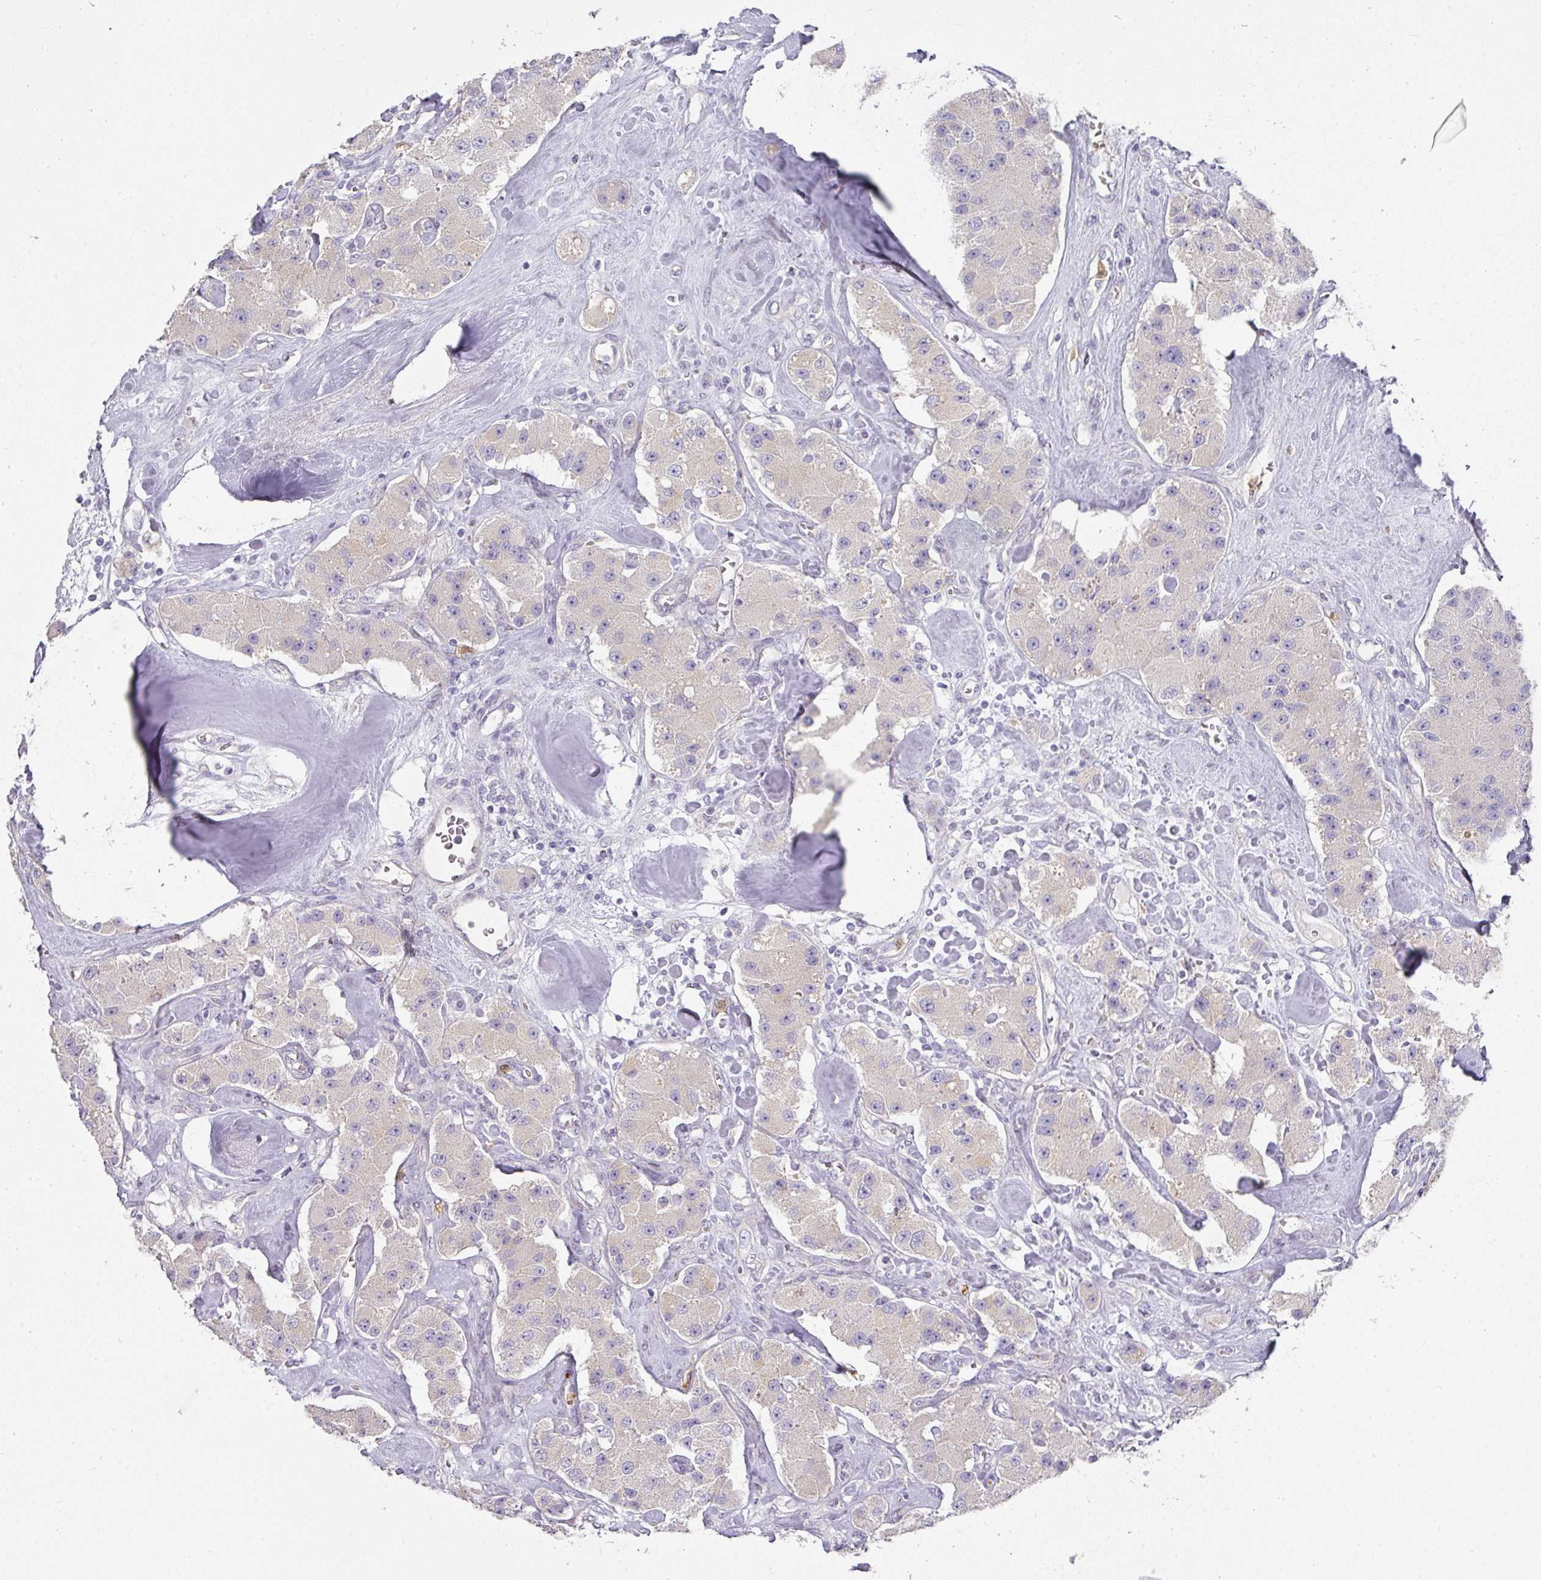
{"staining": {"intensity": "negative", "quantity": "none", "location": "none"}, "tissue": "carcinoid", "cell_type": "Tumor cells", "image_type": "cancer", "snomed": [{"axis": "morphology", "description": "Carcinoid, malignant, NOS"}, {"axis": "topography", "description": "Pancreas"}], "caption": "High power microscopy histopathology image of an immunohistochemistry (IHC) photomicrograph of carcinoid, revealing no significant staining in tumor cells.", "gene": "HHEX", "patient": {"sex": "male", "age": 41}}